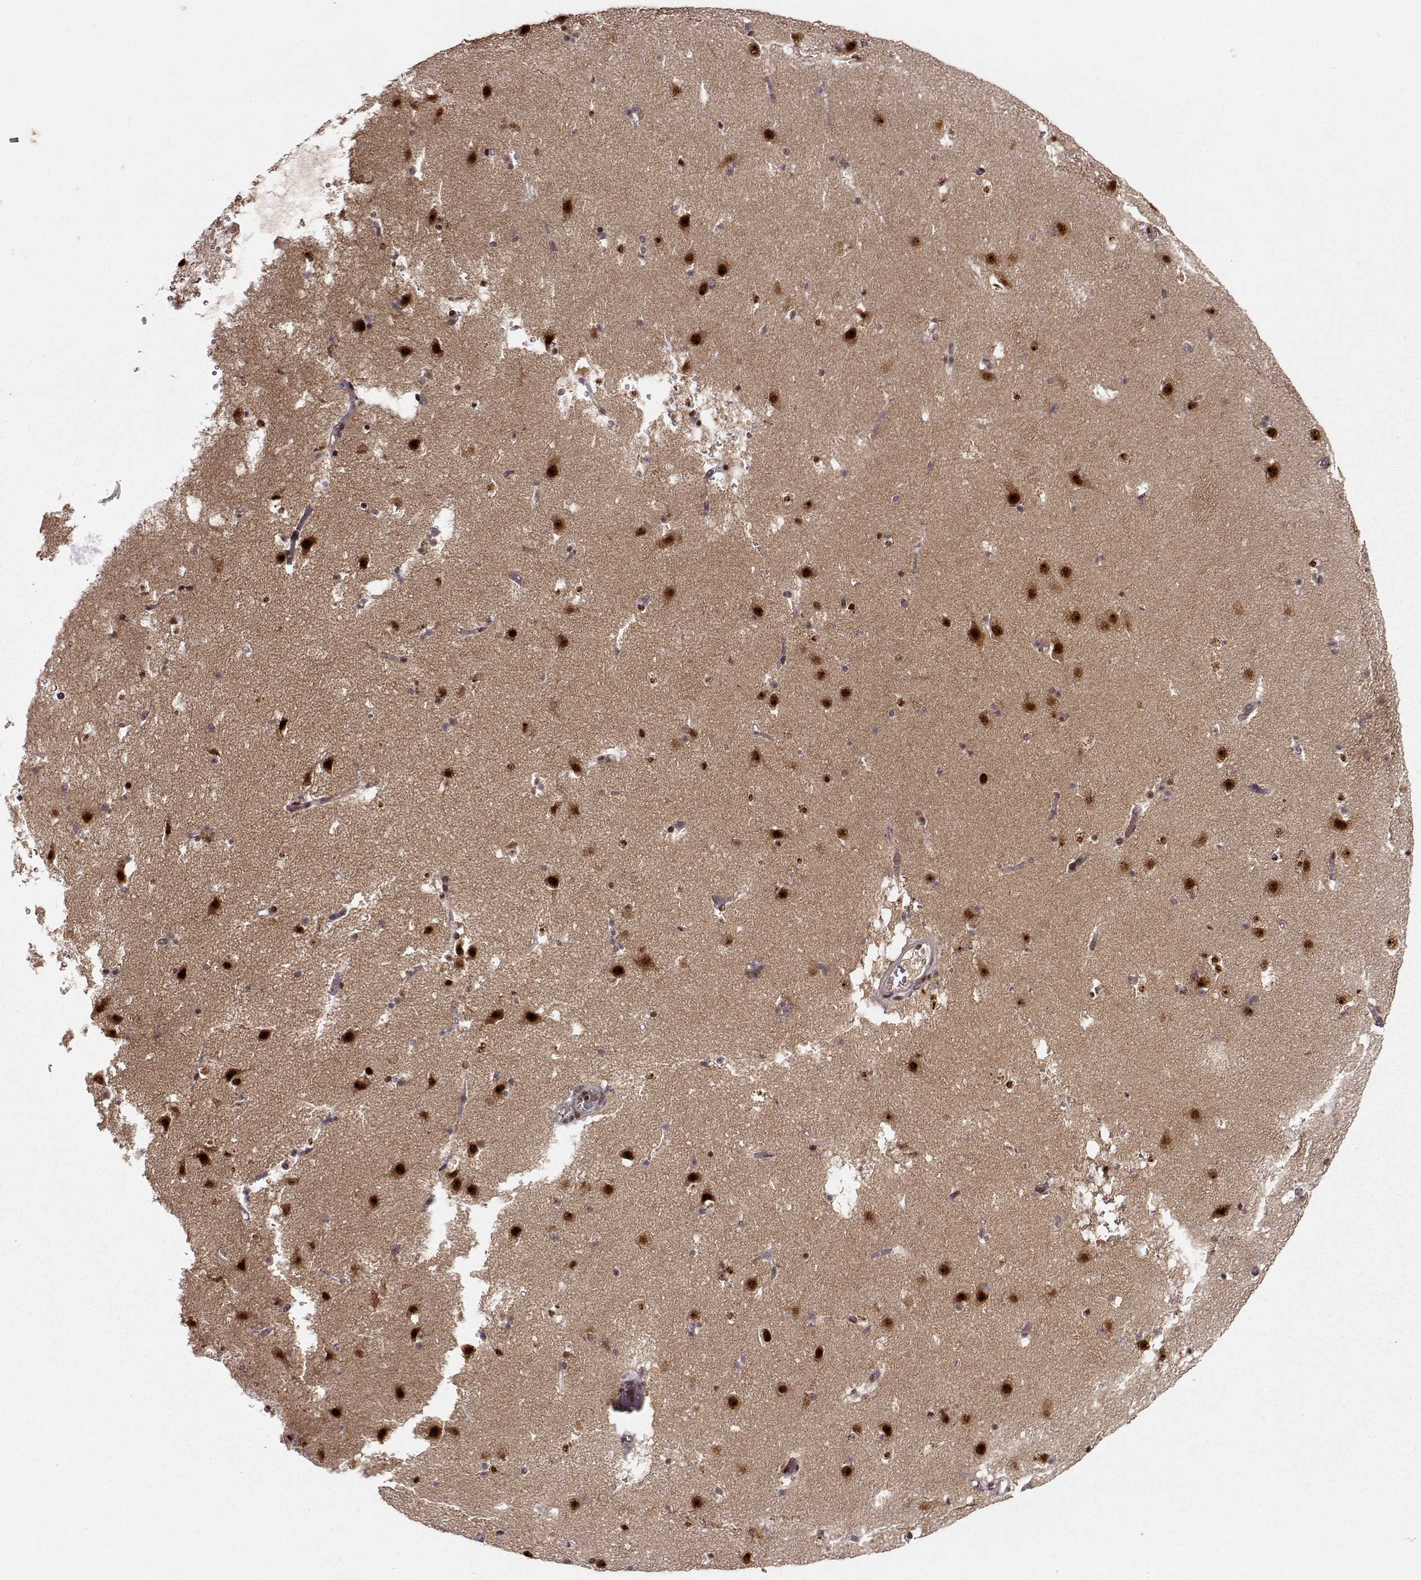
{"staining": {"intensity": "strong", "quantity": "<25%", "location": "nuclear"}, "tissue": "caudate", "cell_type": "Glial cells", "image_type": "normal", "snomed": [{"axis": "morphology", "description": "Normal tissue, NOS"}, {"axis": "topography", "description": "Lateral ventricle wall"}], "caption": "Immunohistochemical staining of benign caudate exhibits medium levels of strong nuclear staining in about <25% of glial cells.", "gene": "CSNK2A1", "patient": {"sex": "female", "age": 42}}